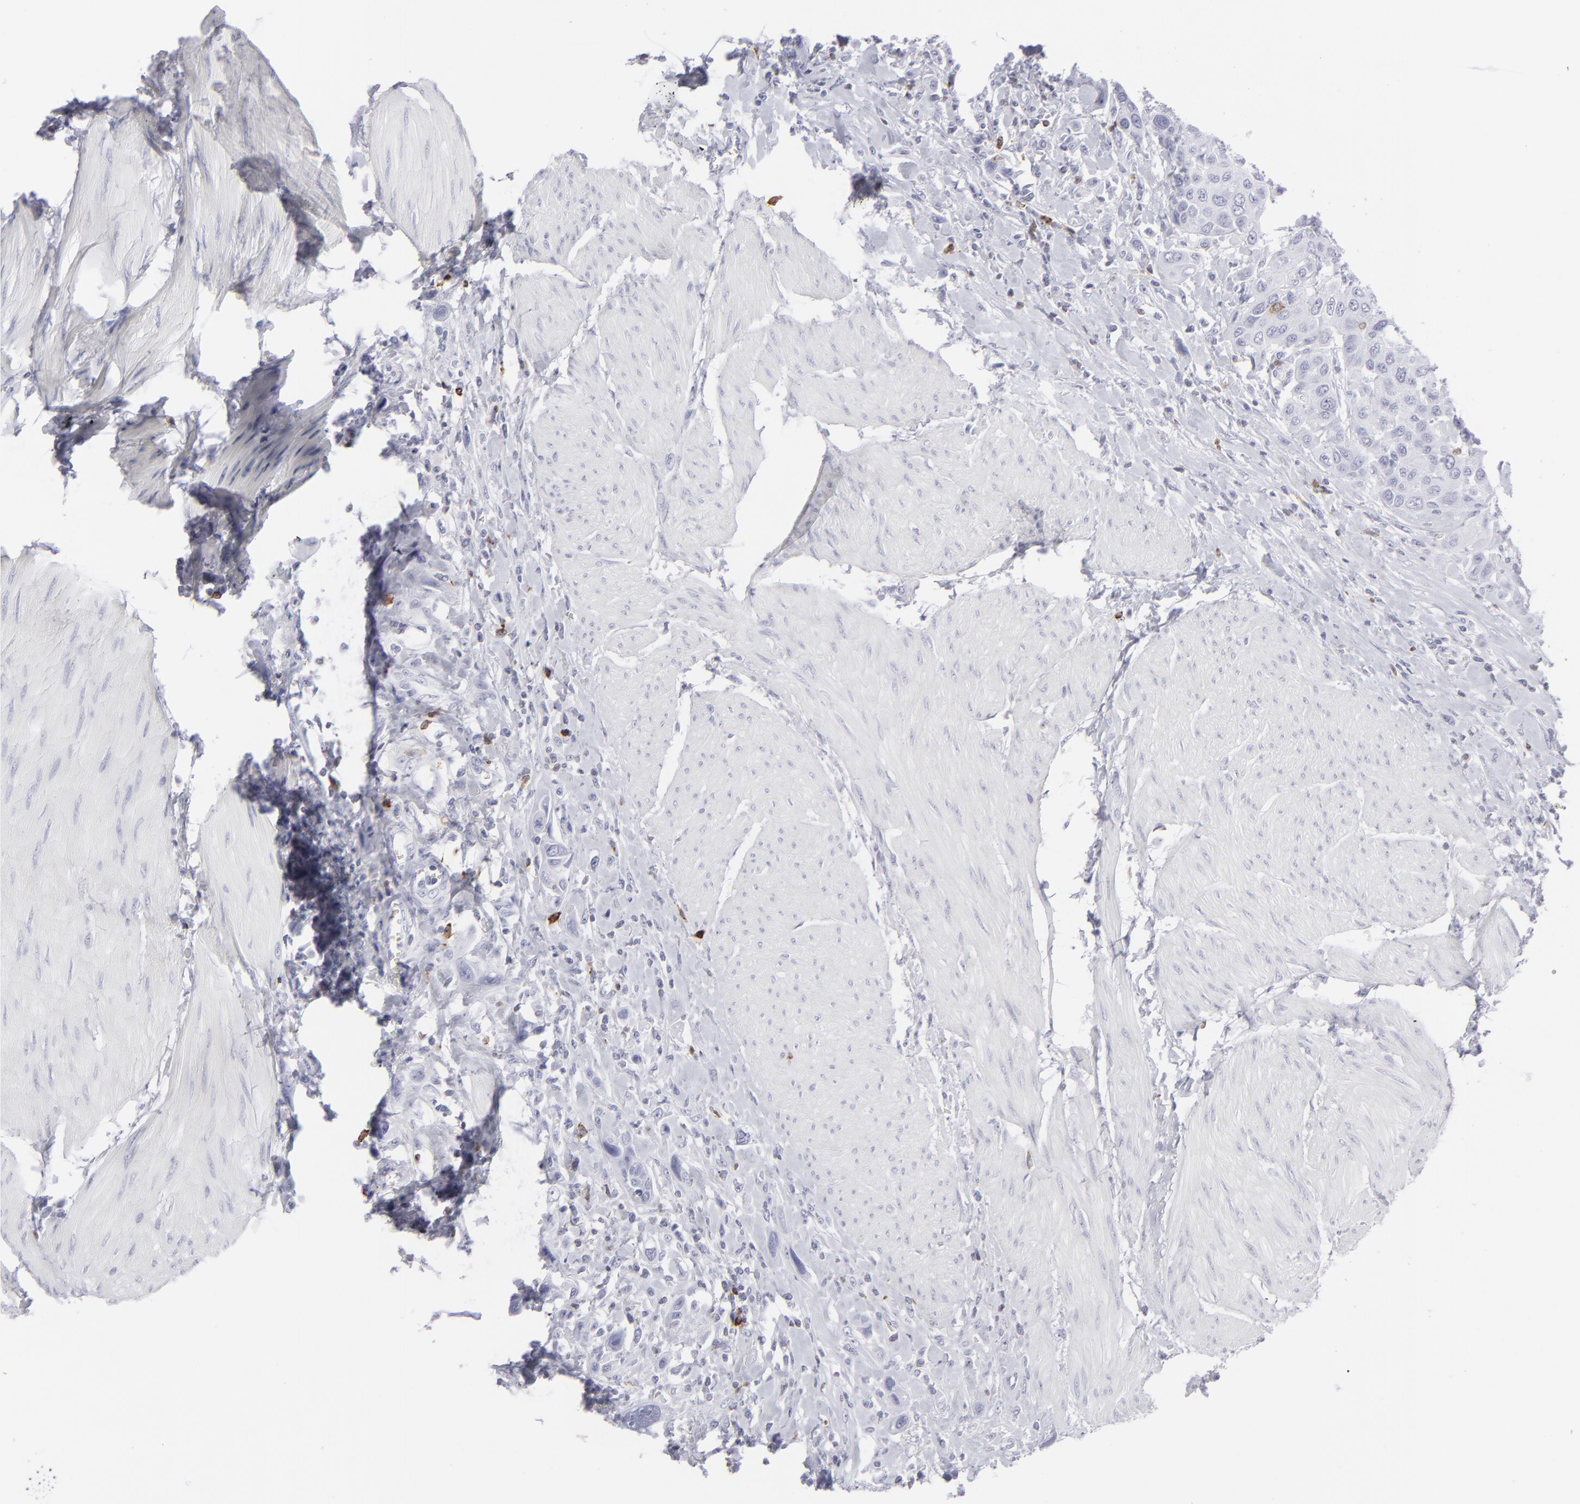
{"staining": {"intensity": "negative", "quantity": "none", "location": "none"}, "tissue": "urothelial cancer", "cell_type": "Tumor cells", "image_type": "cancer", "snomed": [{"axis": "morphology", "description": "Urothelial carcinoma, High grade"}, {"axis": "topography", "description": "Urinary bladder"}], "caption": "Tumor cells are negative for protein expression in human urothelial carcinoma (high-grade).", "gene": "CD7", "patient": {"sex": "male", "age": 50}}